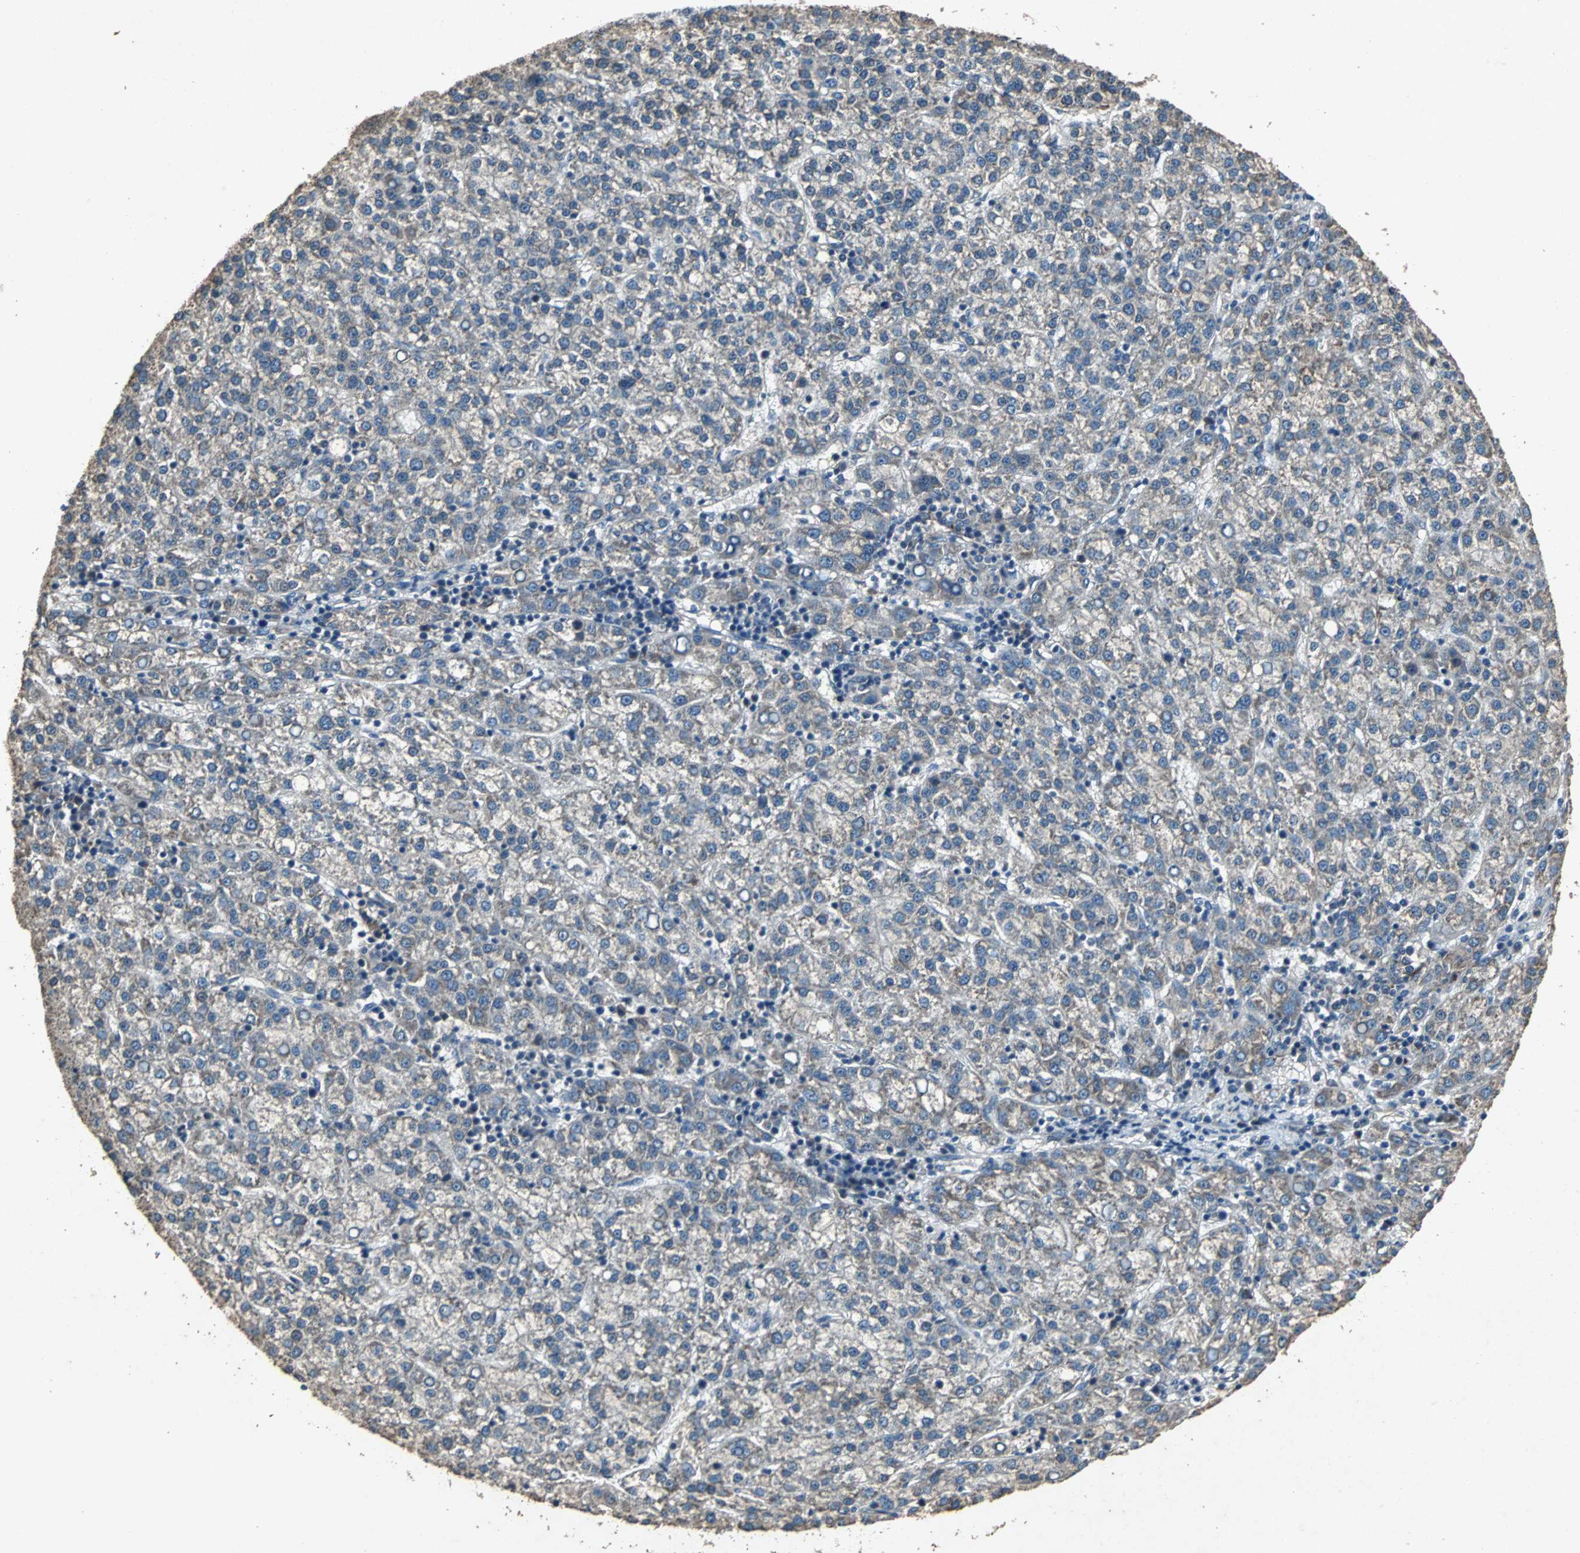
{"staining": {"intensity": "weak", "quantity": "<25%", "location": "cytoplasmic/membranous"}, "tissue": "liver cancer", "cell_type": "Tumor cells", "image_type": "cancer", "snomed": [{"axis": "morphology", "description": "Carcinoma, Hepatocellular, NOS"}, {"axis": "topography", "description": "Liver"}], "caption": "DAB (3,3'-diaminobenzidine) immunohistochemical staining of liver cancer demonstrates no significant staining in tumor cells.", "gene": "SOS1", "patient": {"sex": "female", "age": 58}}